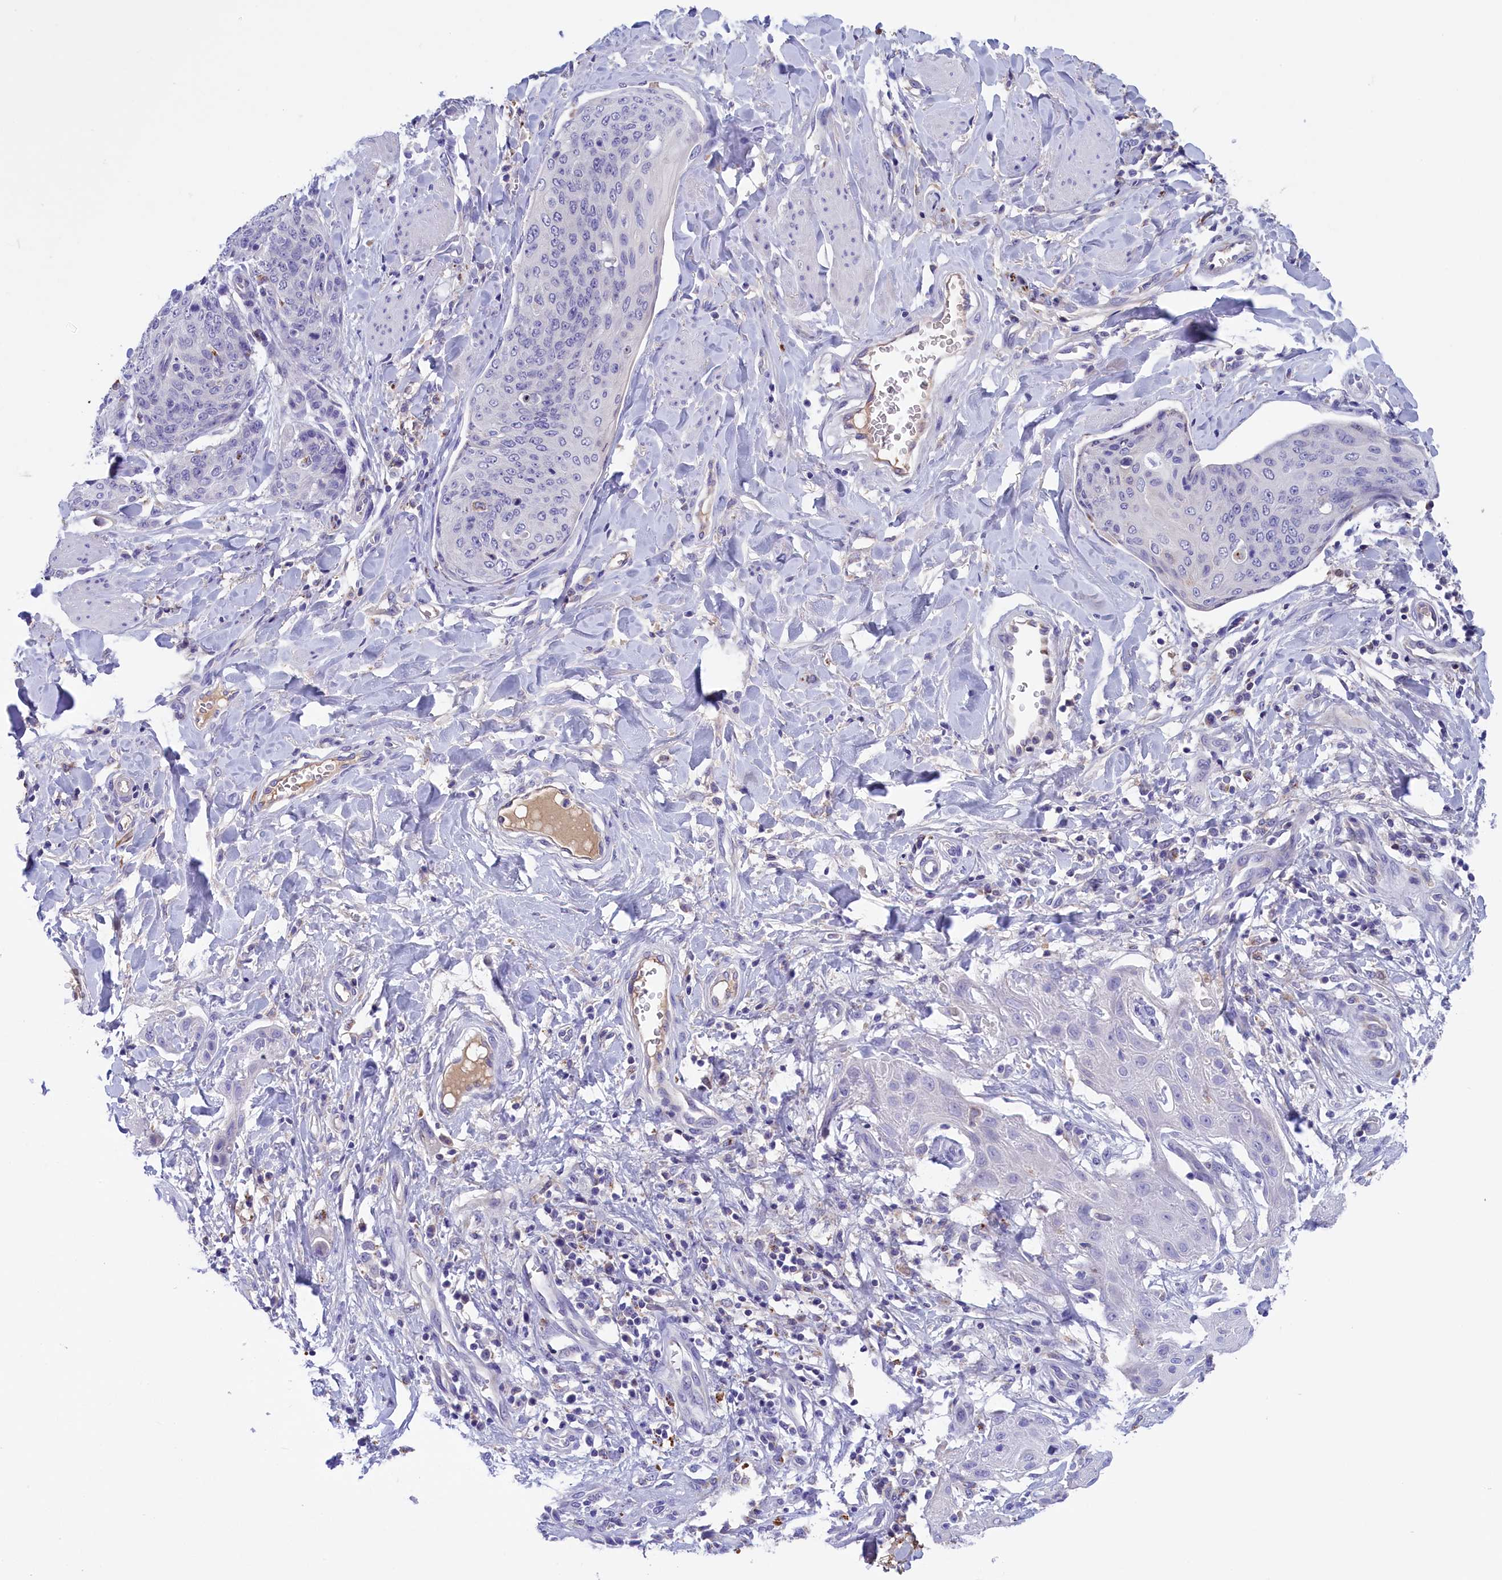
{"staining": {"intensity": "negative", "quantity": "none", "location": "none"}, "tissue": "skin cancer", "cell_type": "Tumor cells", "image_type": "cancer", "snomed": [{"axis": "morphology", "description": "Squamous cell carcinoma, NOS"}, {"axis": "topography", "description": "Skin"}, {"axis": "topography", "description": "Vulva"}], "caption": "A histopathology image of skin cancer (squamous cell carcinoma) stained for a protein reveals no brown staining in tumor cells.", "gene": "STYX", "patient": {"sex": "female", "age": 85}}